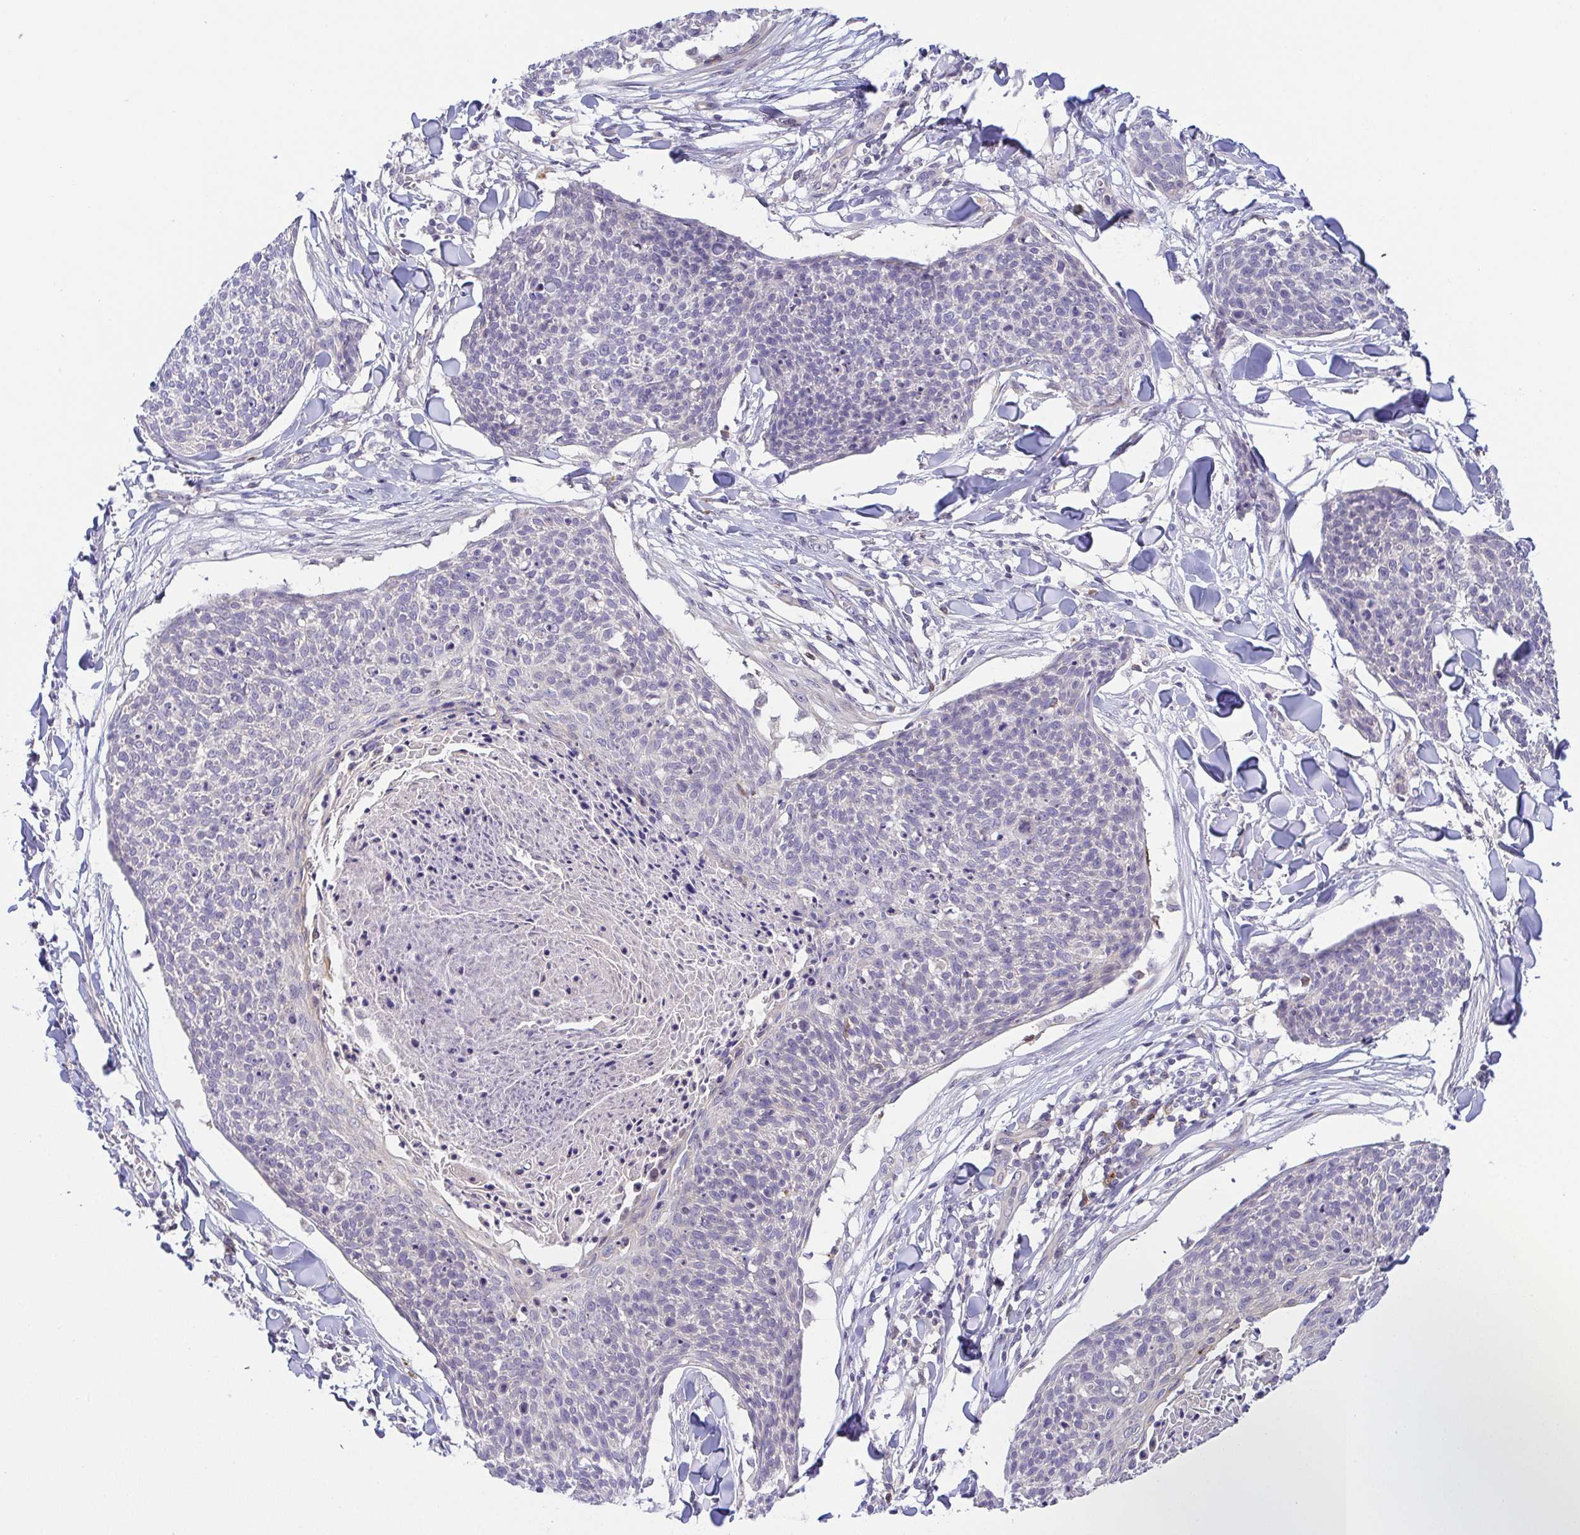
{"staining": {"intensity": "negative", "quantity": "none", "location": "none"}, "tissue": "skin cancer", "cell_type": "Tumor cells", "image_type": "cancer", "snomed": [{"axis": "morphology", "description": "Squamous cell carcinoma, NOS"}, {"axis": "topography", "description": "Skin"}, {"axis": "topography", "description": "Vulva"}], "caption": "Immunohistochemistry (IHC) image of skin squamous cell carcinoma stained for a protein (brown), which shows no positivity in tumor cells. (Stains: DAB (3,3'-diaminobenzidine) immunohistochemistry (IHC) with hematoxylin counter stain, Microscopy: brightfield microscopy at high magnification).", "gene": "BCL2L1", "patient": {"sex": "female", "age": 75}}